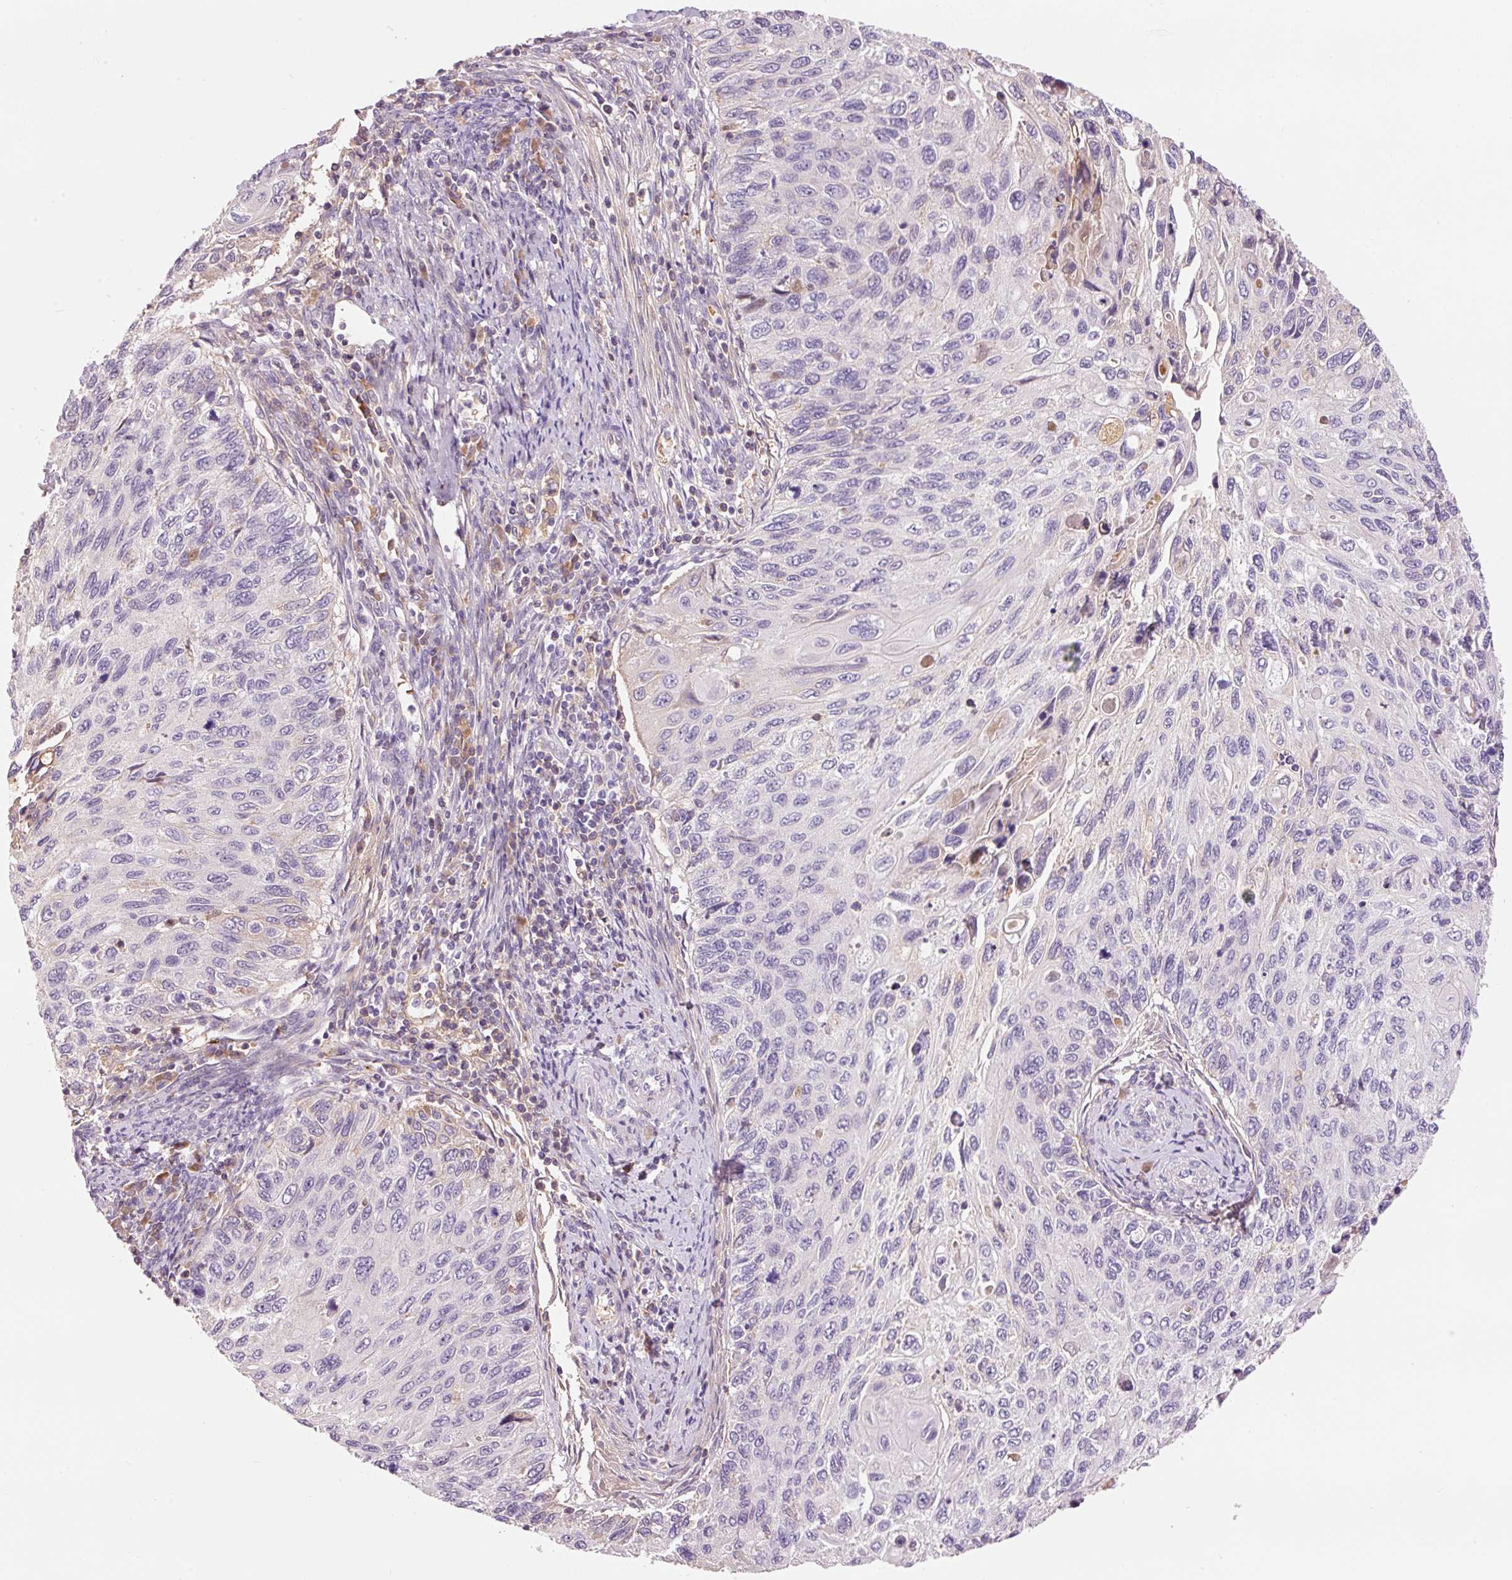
{"staining": {"intensity": "negative", "quantity": "none", "location": "none"}, "tissue": "cervical cancer", "cell_type": "Tumor cells", "image_type": "cancer", "snomed": [{"axis": "morphology", "description": "Squamous cell carcinoma, NOS"}, {"axis": "topography", "description": "Cervix"}], "caption": "Tumor cells are negative for protein expression in human cervical cancer.", "gene": "CMTM8", "patient": {"sex": "female", "age": 70}}